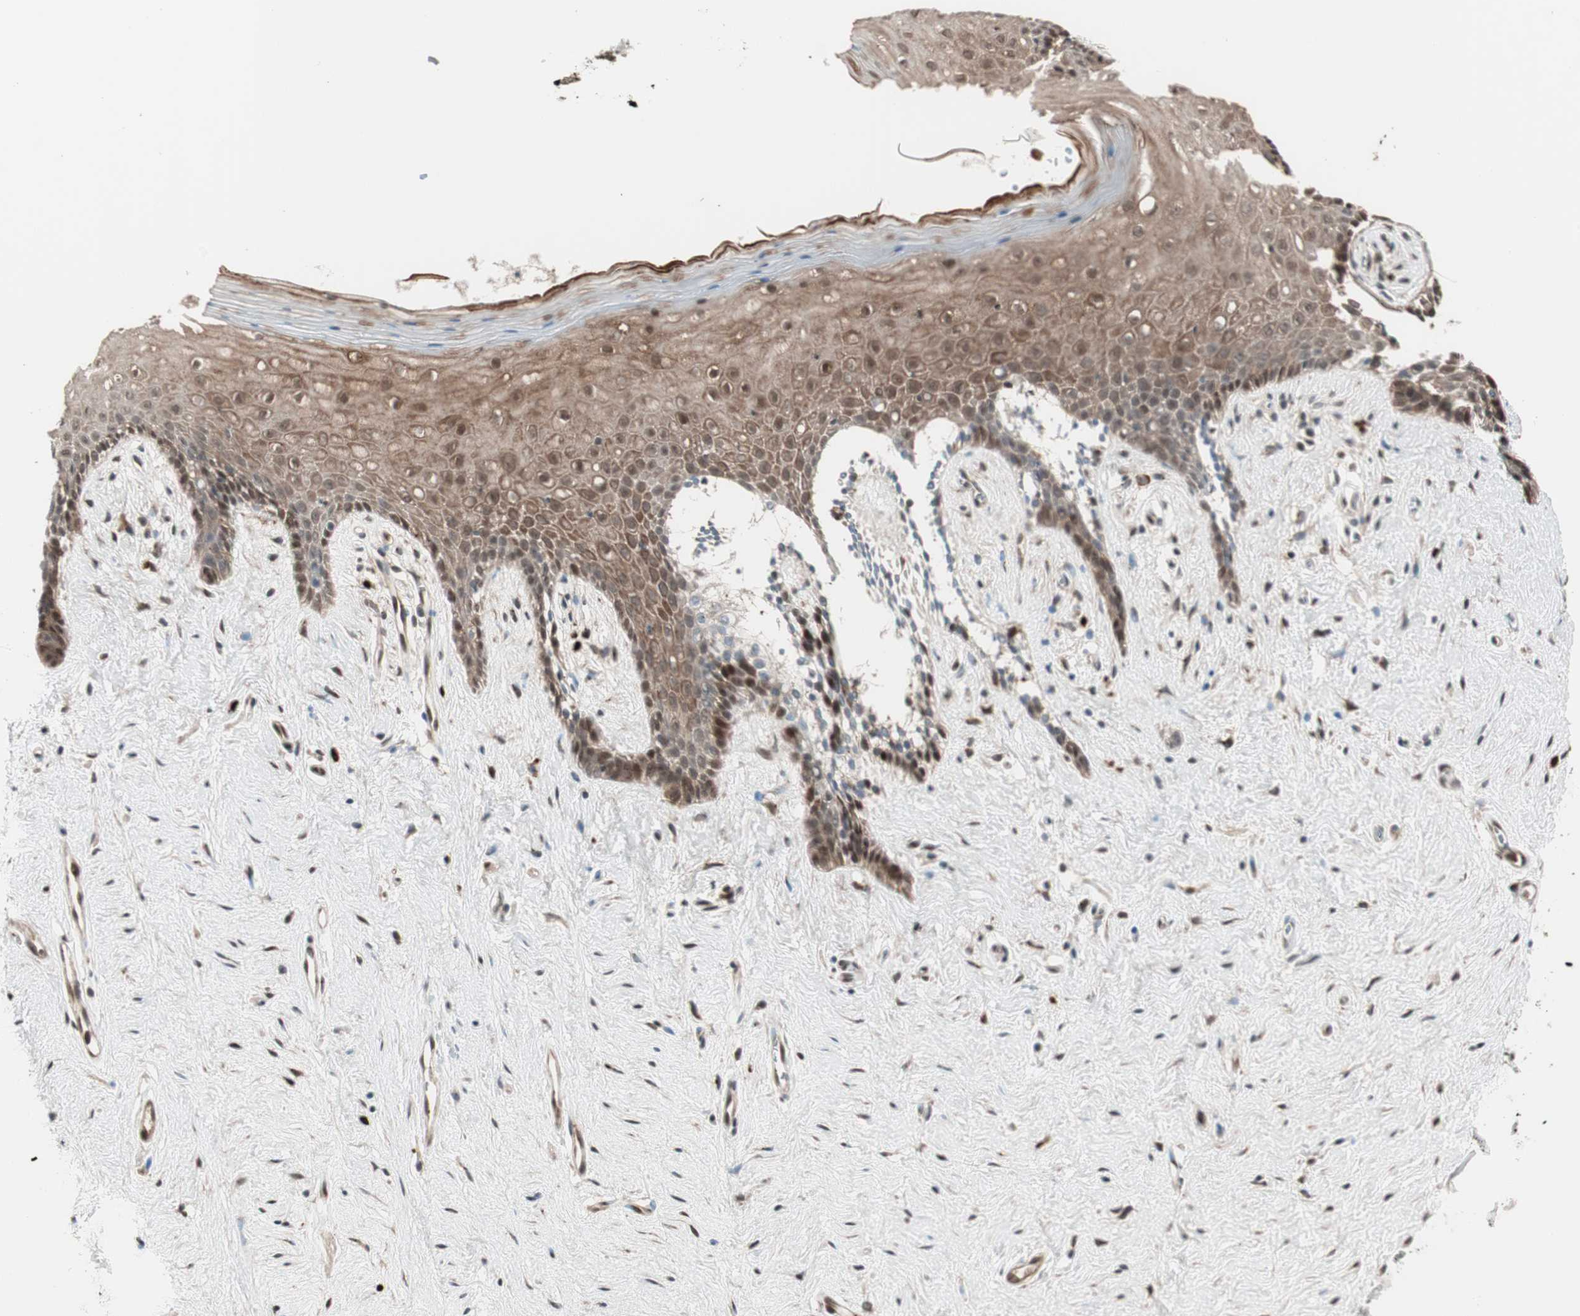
{"staining": {"intensity": "strong", "quantity": ">75%", "location": "cytoplasmic/membranous,nuclear"}, "tissue": "vagina", "cell_type": "Squamous epithelial cells", "image_type": "normal", "snomed": [{"axis": "morphology", "description": "Normal tissue, NOS"}, {"axis": "topography", "description": "Vagina"}], "caption": "An immunohistochemistry photomicrograph of normal tissue is shown. Protein staining in brown shows strong cytoplasmic/membranous,nuclear positivity in vagina within squamous epithelial cells.", "gene": "PRKG2", "patient": {"sex": "female", "age": 44}}